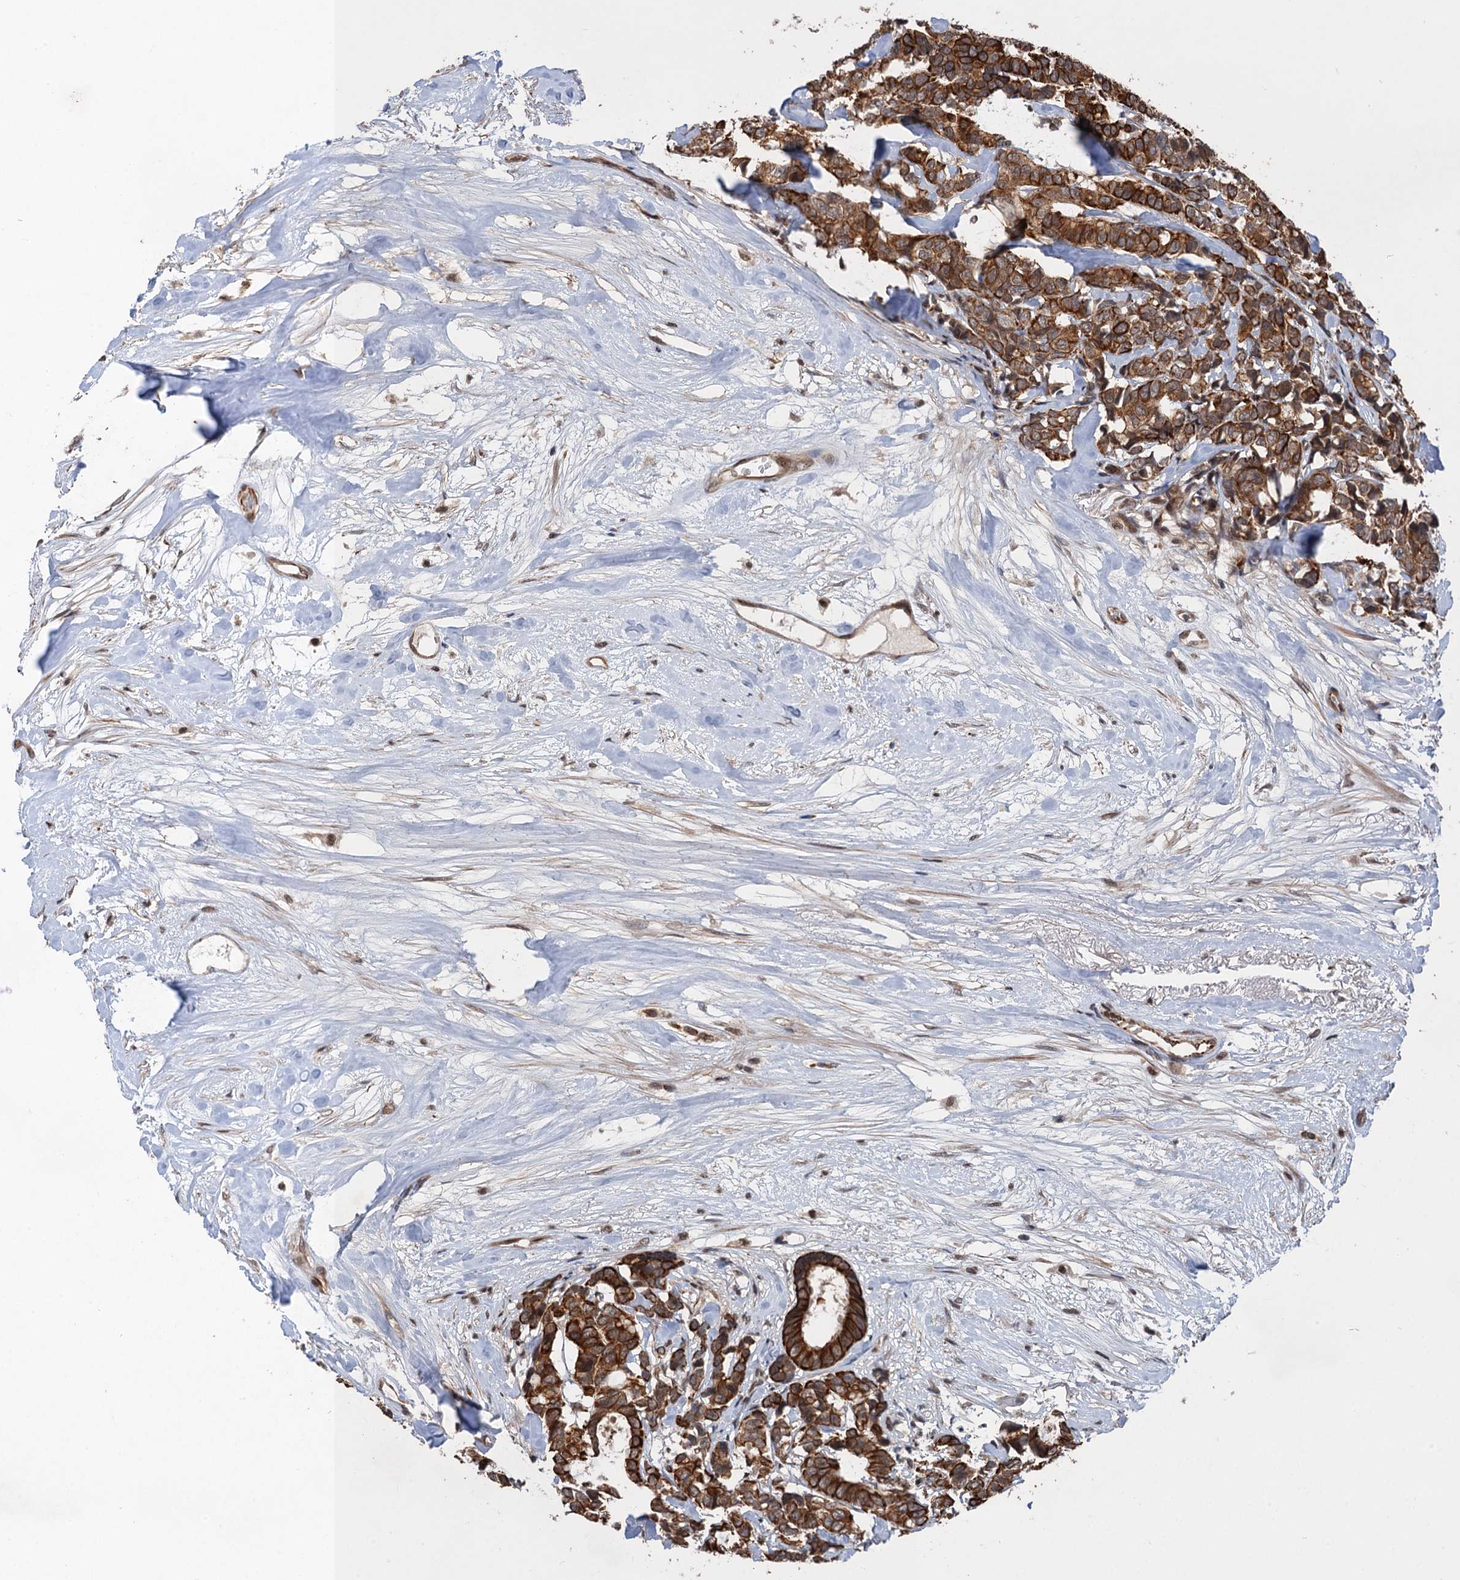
{"staining": {"intensity": "strong", "quantity": ">75%", "location": "cytoplasmic/membranous"}, "tissue": "breast cancer", "cell_type": "Tumor cells", "image_type": "cancer", "snomed": [{"axis": "morphology", "description": "Duct carcinoma"}, {"axis": "topography", "description": "Breast"}], "caption": "Immunohistochemical staining of breast cancer (invasive ductal carcinoma) reveals high levels of strong cytoplasmic/membranous protein expression in approximately >75% of tumor cells.", "gene": "TTC31", "patient": {"sex": "female", "age": 87}}